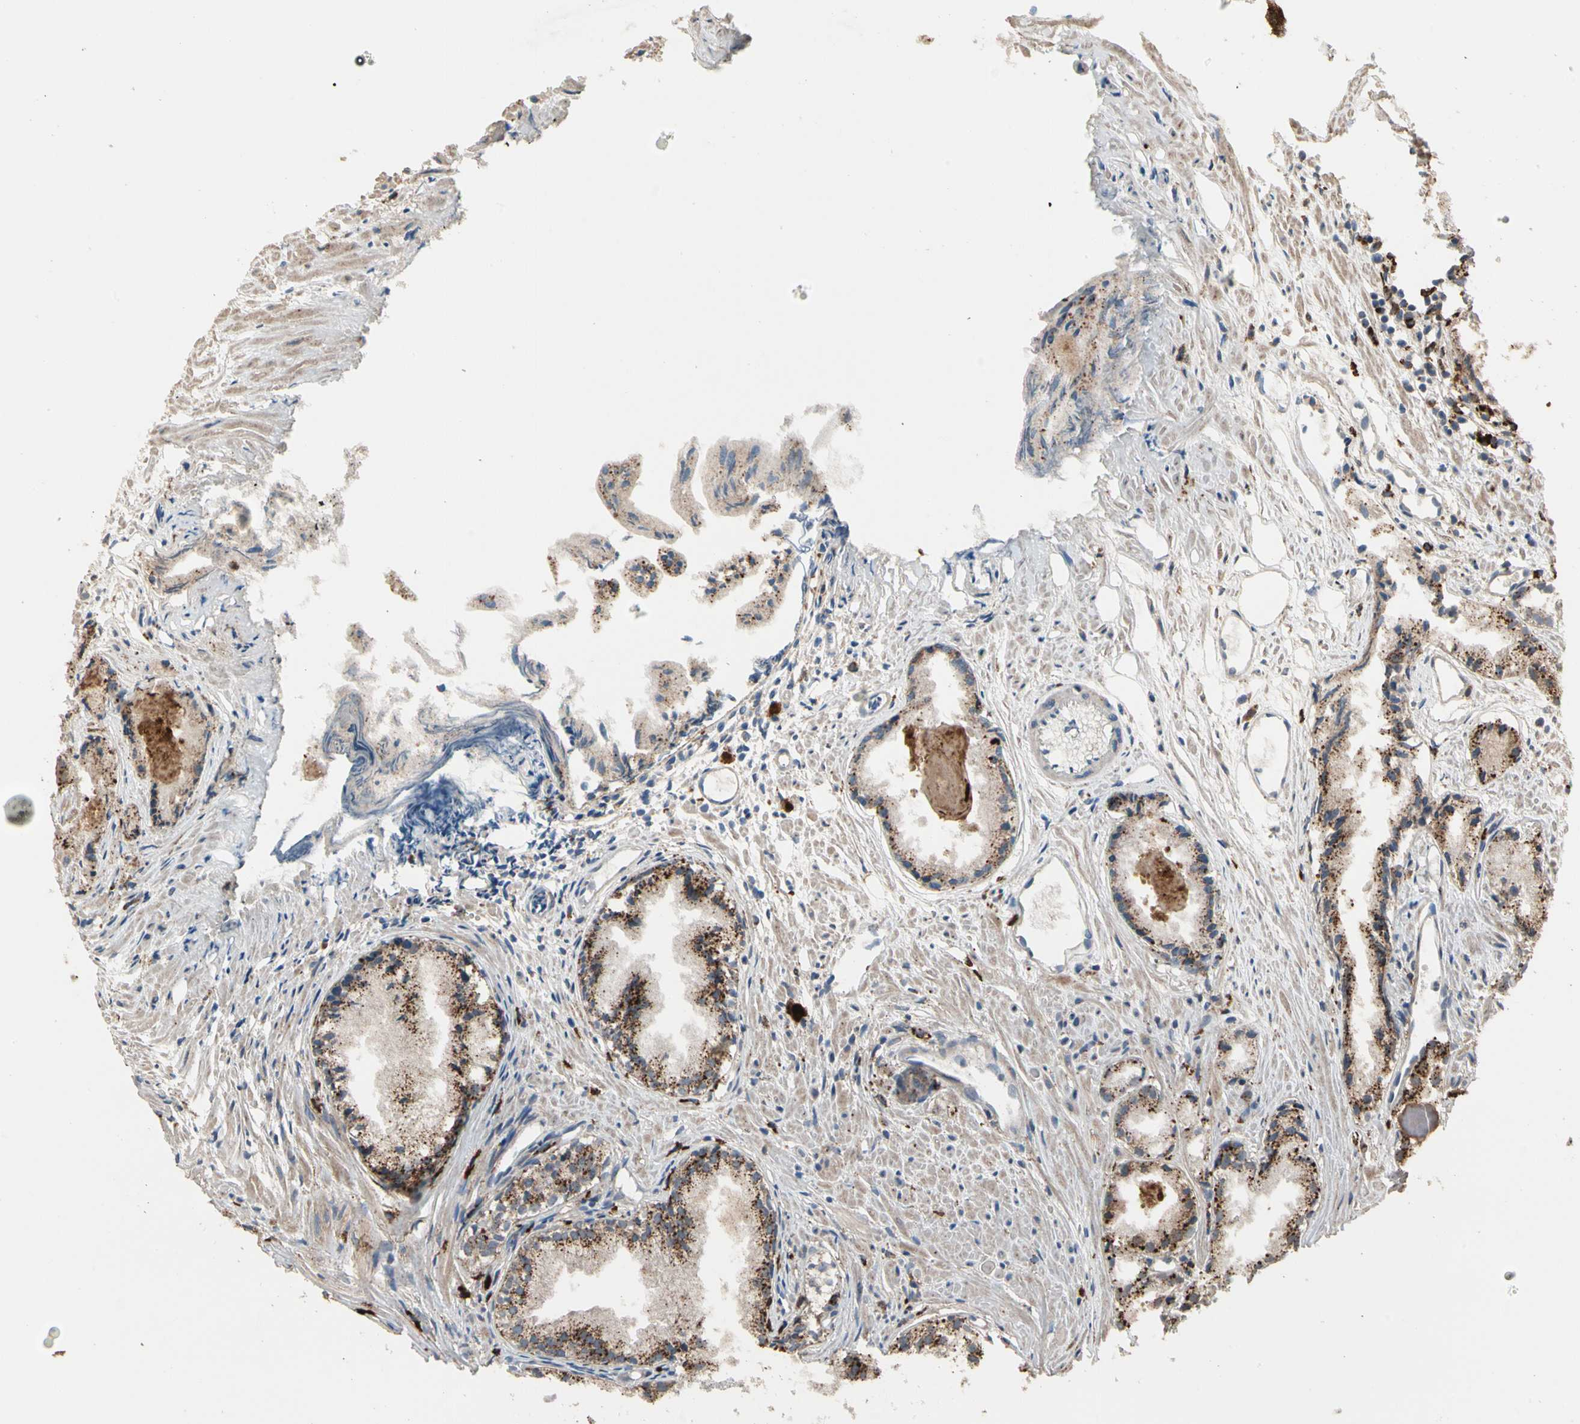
{"staining": {"intensity": "strong", "quantity": ">75%", "location": "cytoplasmic/membranous"}, "tissue": "prostate cancer", "cell_type": "Tumor cells", "image_type": "cancer", "snomed": [{"axis": "morphology", "description": "Adenocarcinoma, Low grade"}, {"axis": "topography", "description": "Prostate"}], "caption": "Strong cytoplasmic/membranous positivity for a protein is appreciated in approximately >75% of tumor cells of prostate adenocarcinoma (low-grade) using IHC.", "gene": "GM2A", "patient": {"sex": "male", "age": 72}}